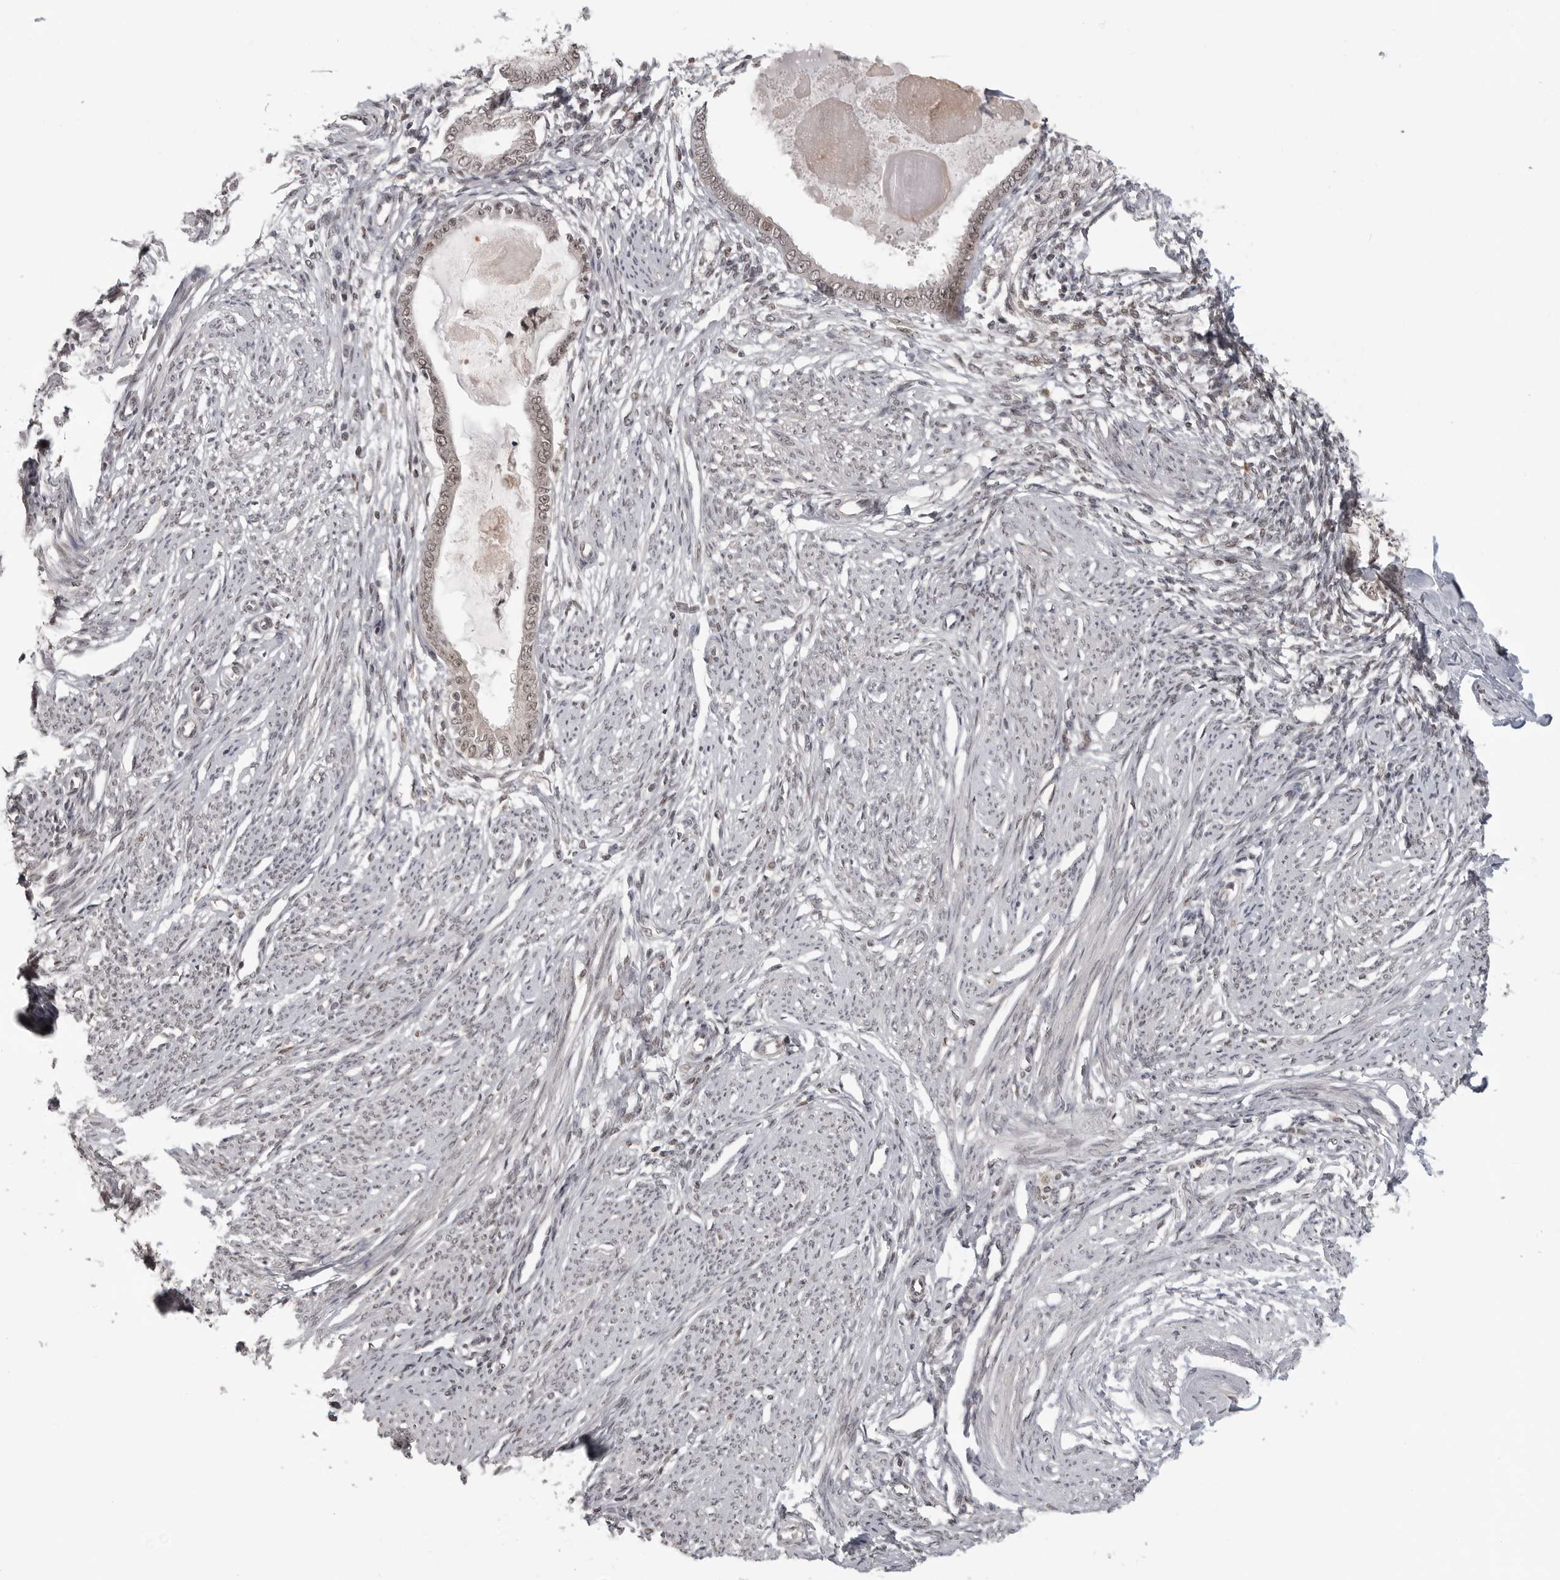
{"staining": {"intensity": "moderate", "quantity": "25%-75%", "location": "cytoplasmic/membranous,nuclear"}, "tissue": "endometrium", "cell_type": "Cells in endometrial stroma", "image_type": "normal", "snomed": [{"axis": "morphology", "description": "Normal tissue, NOS"}, {"axis": "topography", "description": "Endometrium"}], "caption": "Endometrium stained with a brown dye shows moderate cytoplasmic/membranous,nuclear positive expression in approximately 25%-75% of cells in endometrial stroma.", "gene": "PEG3", "patient": {"sex": "female", "age": 56}}